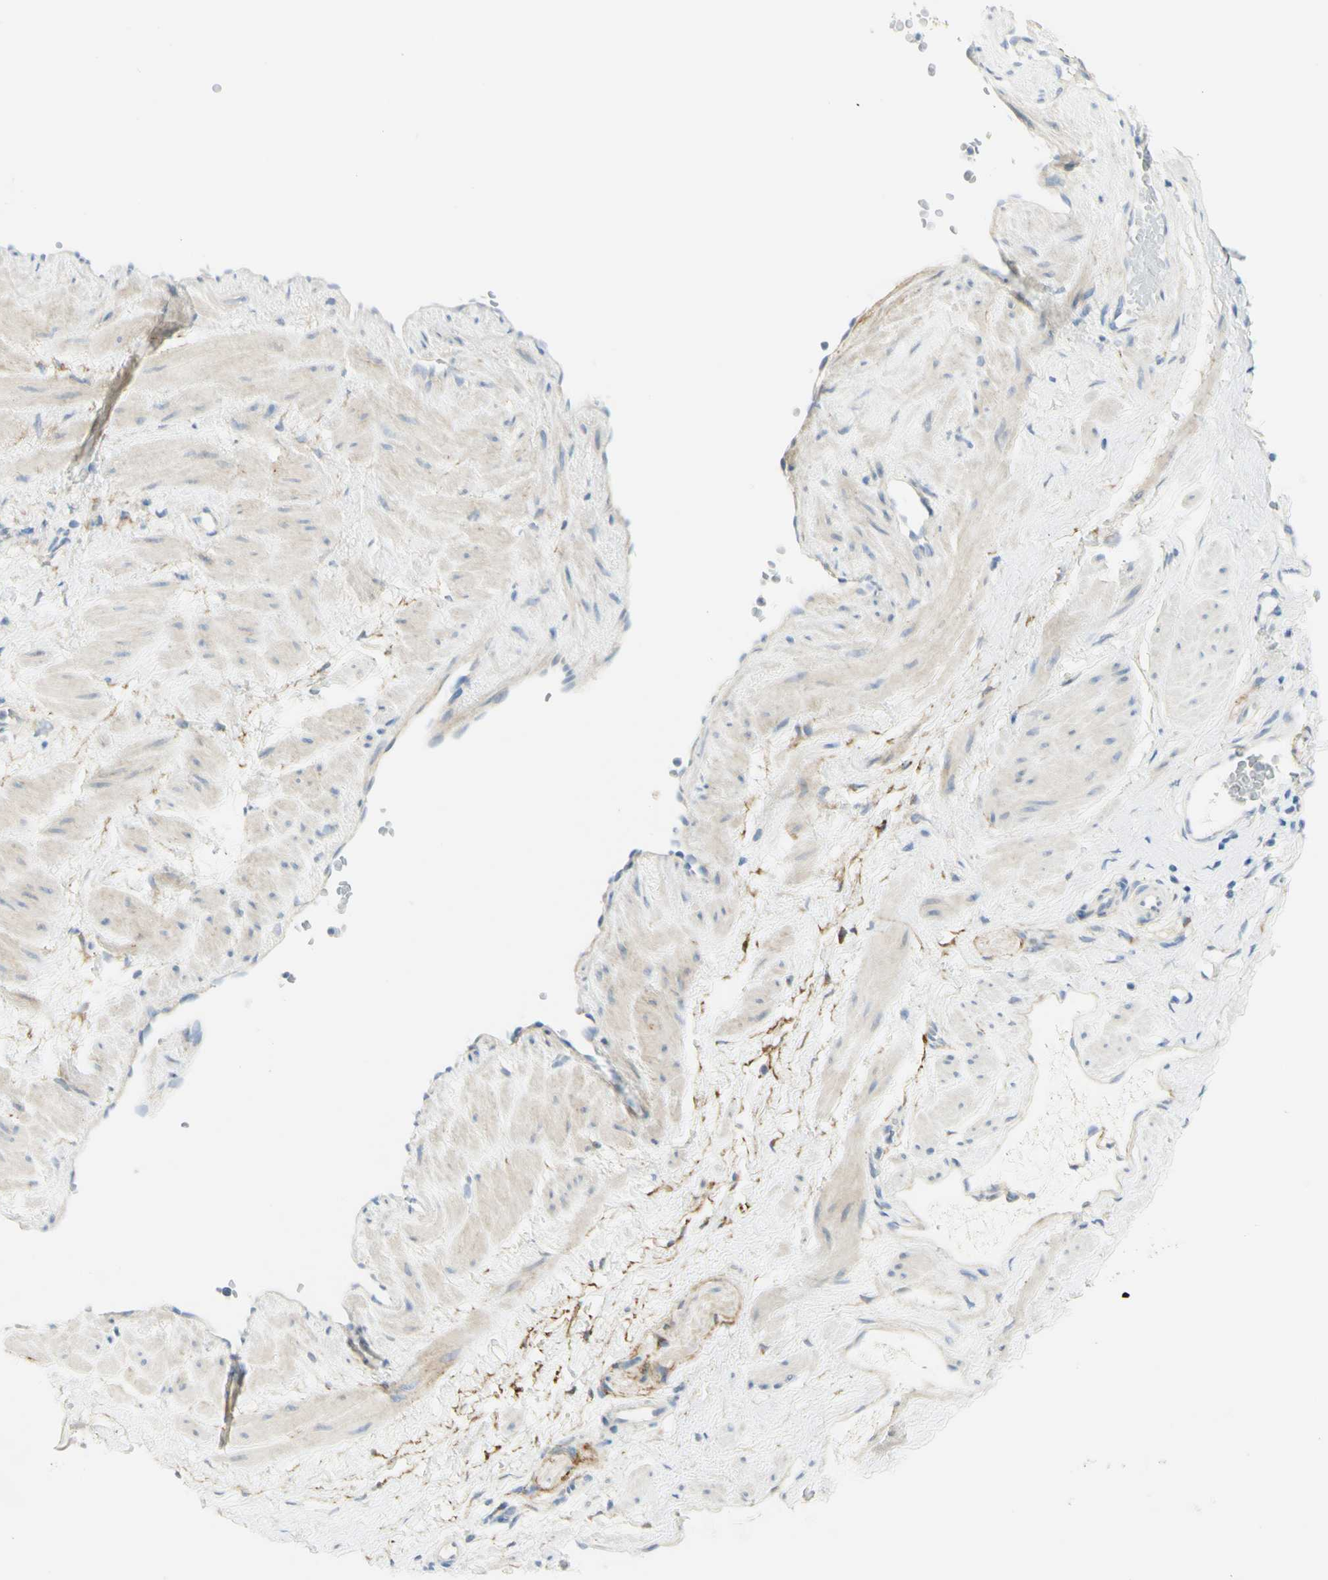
{"staining": {"intensity": "negative", "quantity": "none", "location": "none"}, "tissue": "adipose tissue", "cell_type": "Adipocytes", "image_type": "normal", "snomed": [{"axis": "morphology", "description": "Normal tissue, NOS"}, {"axis": "topography", "description": "Soft tissue"}, {"axis": "topography", "description": "Vascular tissue"}], "caption": "High magnification brightfield microscopy of benign adipose tissue stained with DAB (brown) and counterstained with hematoxylin (blue): adipocytes show no significant expression.", "gene": "GCNT3", "patient": {"sex": "female", "age": 35}}